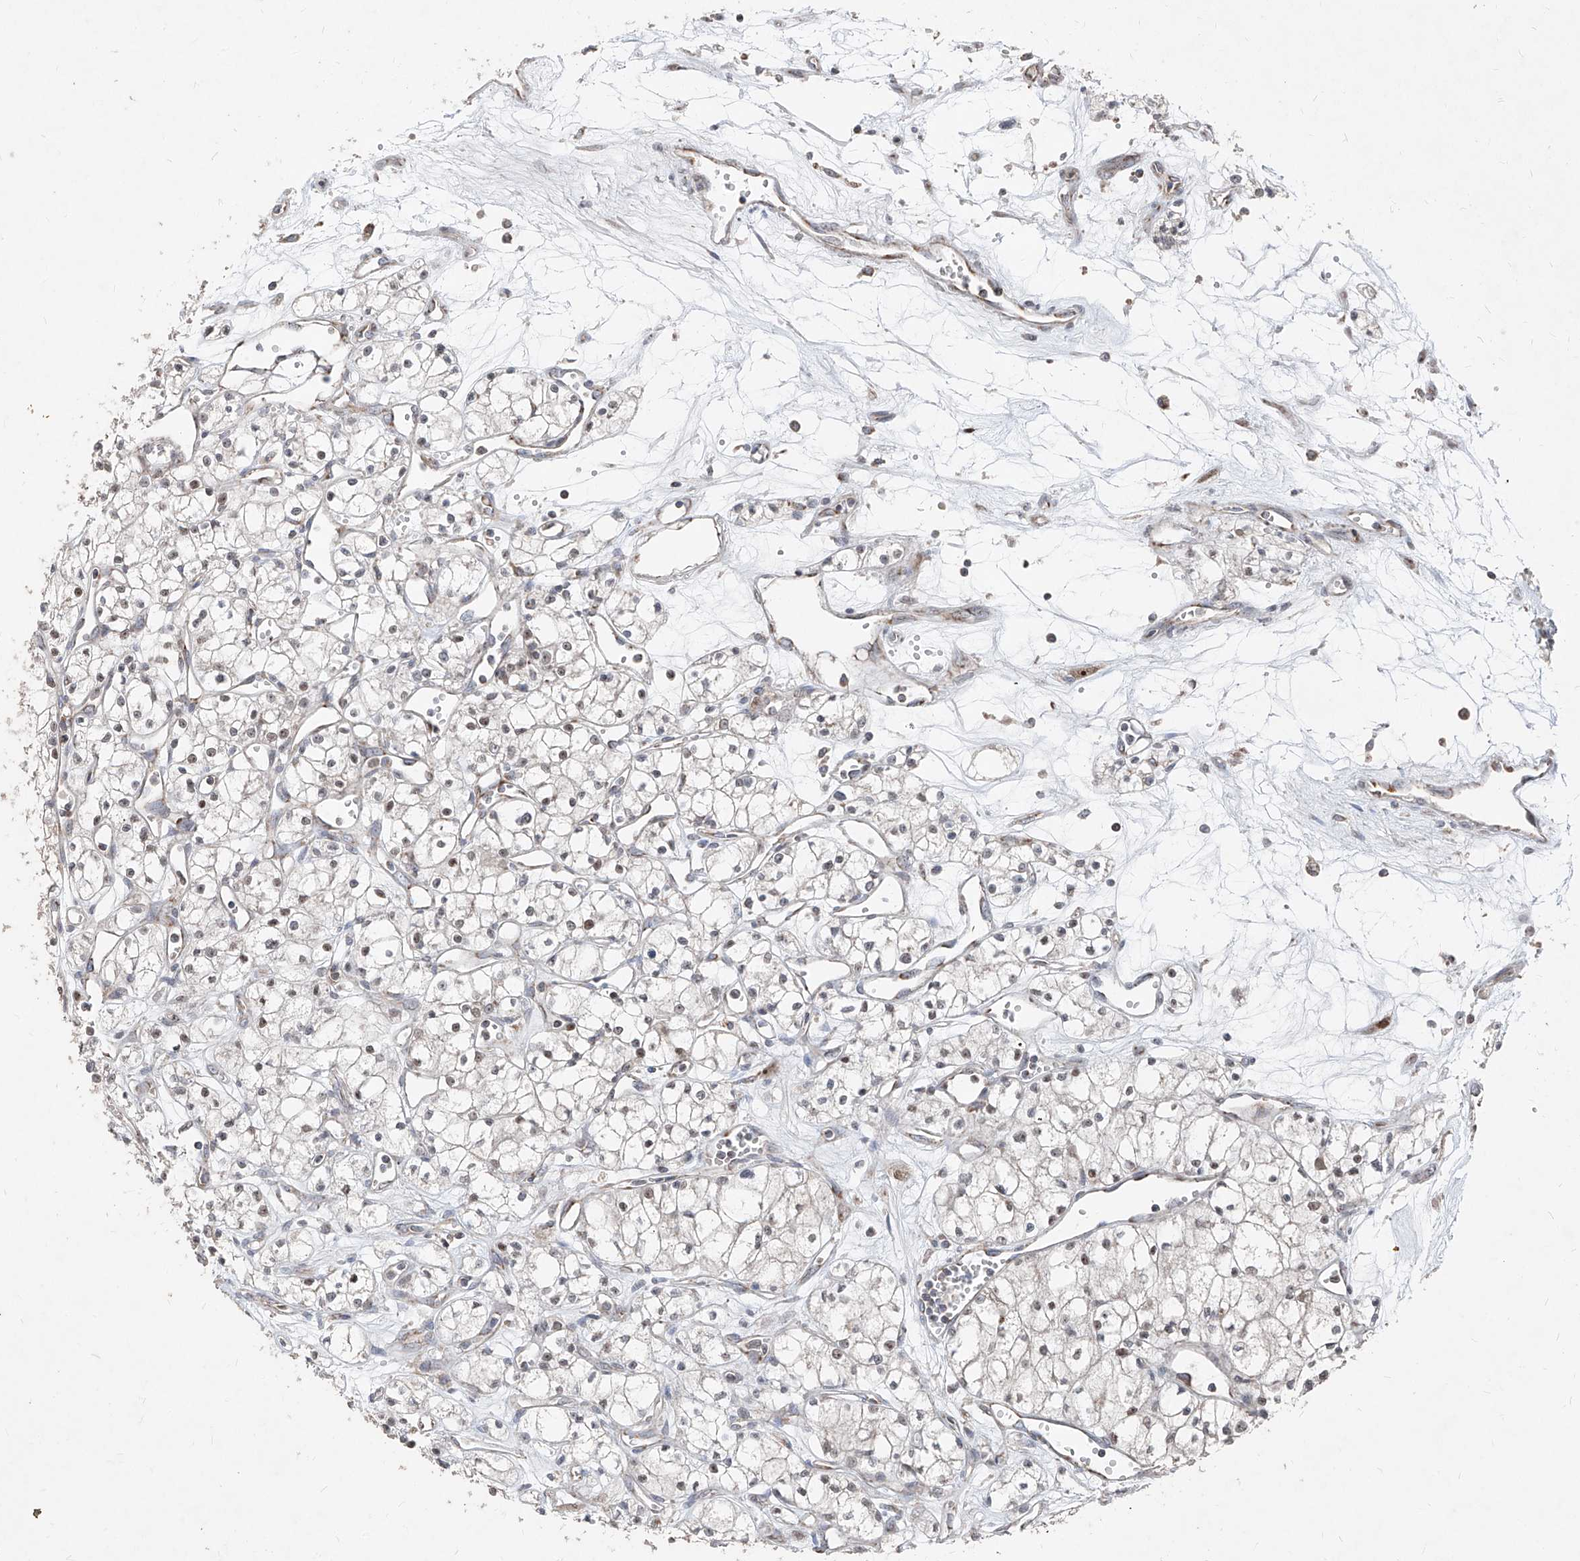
{"staining": {"intensity": "negative", "quantity": "none", "location": "none"}, "tissue": "renal cancer", "cell_type": "Tumor cells", "image_type": "cancer", "snomed": [{"axis": "morphology", "description": "Adenocarcinoma, NOS"}, {"axis": "topography", "description": "Kidney"}], "caption": "An image of renal cancer (adenocarcinoma) stained for a protein reveals no brown staining in tumor cells.", "gene": "NDUFB3", "patient": {"sex": "male", "age": 59}}